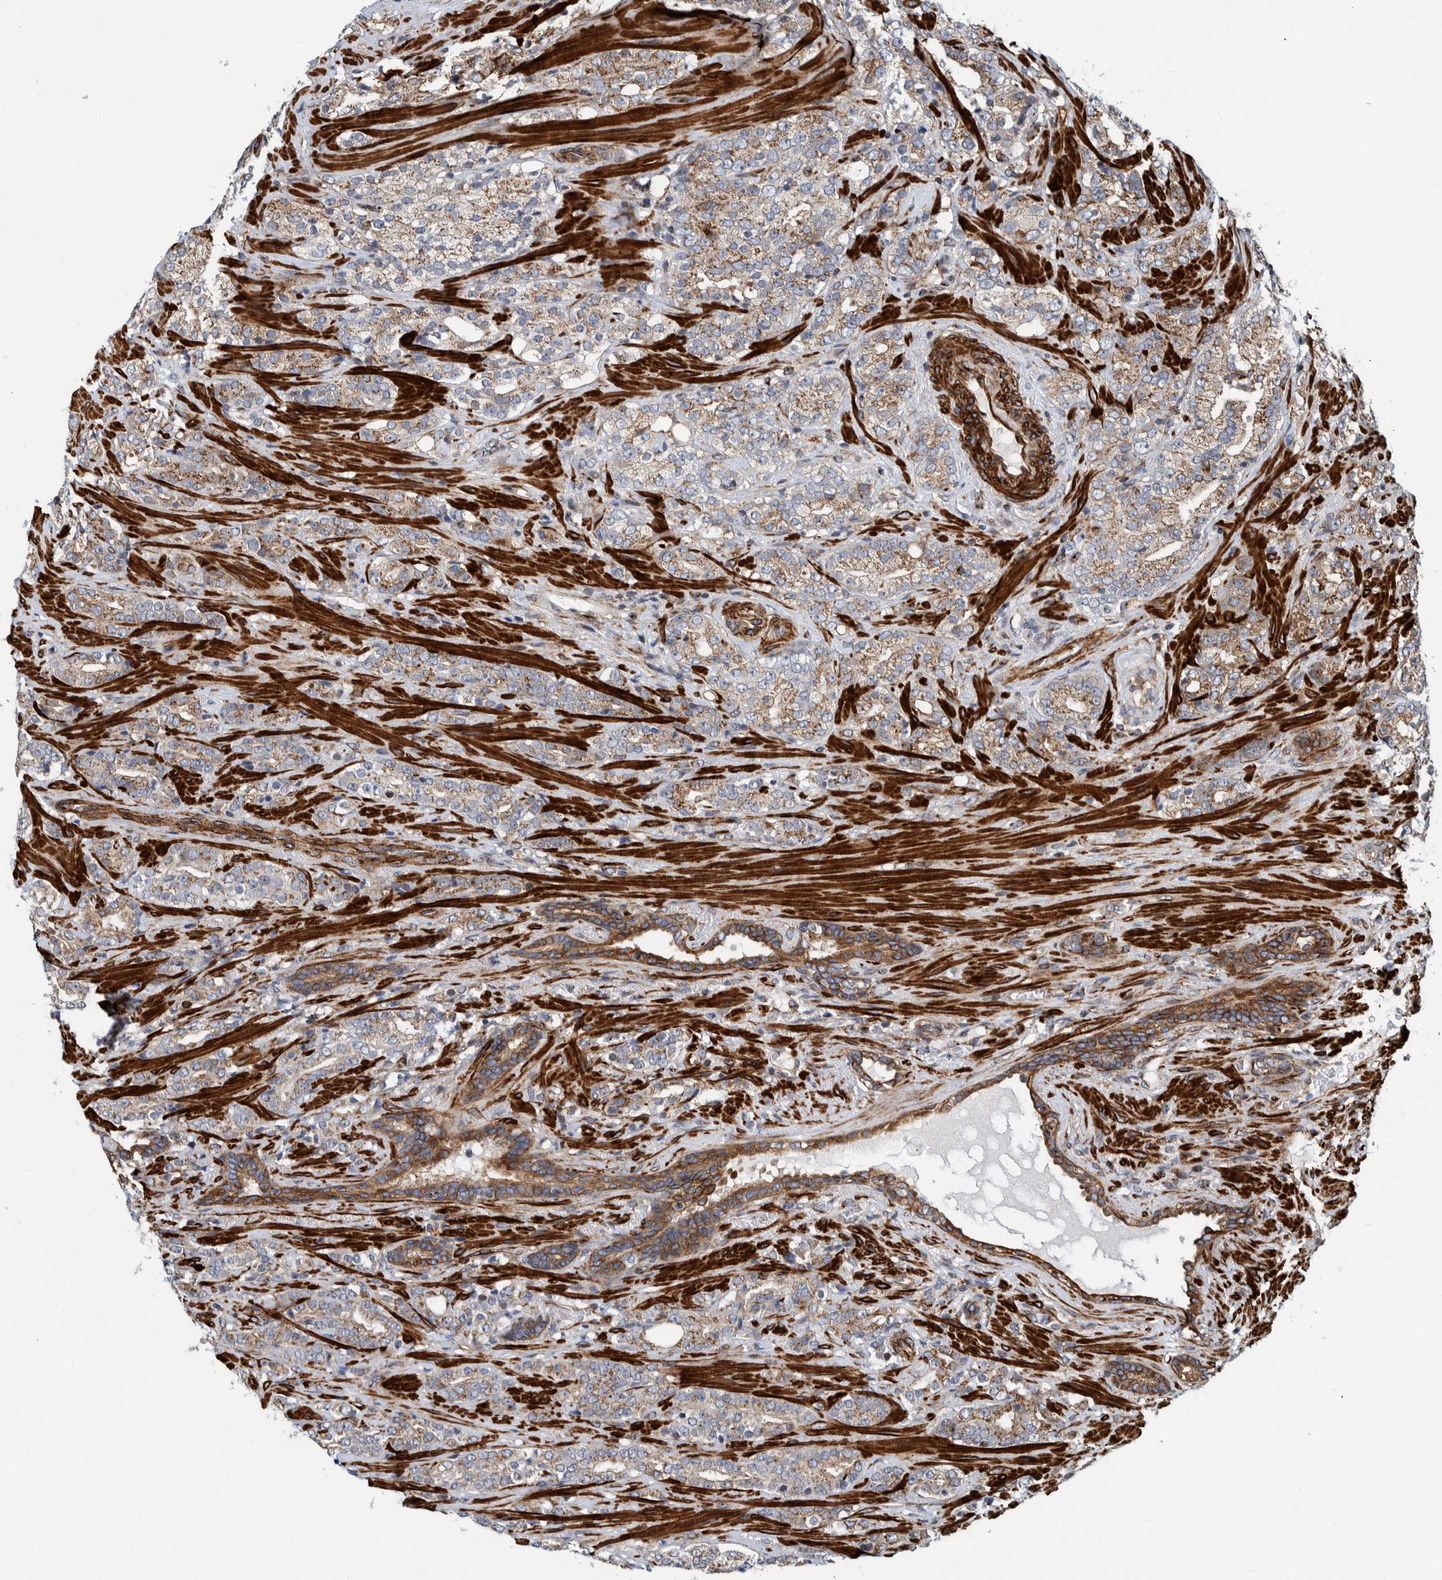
{"staining": {"intensity": "moderate", "quantity": ">75%", "location": "cytoplasmic/membranous"}, "tissue": "prostate cancer", "cell_type": "Tumor cells", "image_type": "cancer", "snomed": [{"axis": "morphology", "description": "Adenocarcinoma, High grade"}, {"axis": "topography", "description": "Prostate"}], "caption": "Prostate high-grade adenocarcinoma stained with a brown dye exhibits moderate cytoplasmic/membranous positive staining in approximately >75% of tumor cells.", "gene": "CCDC57", "patient": {"sex": "male", "age": 71}}